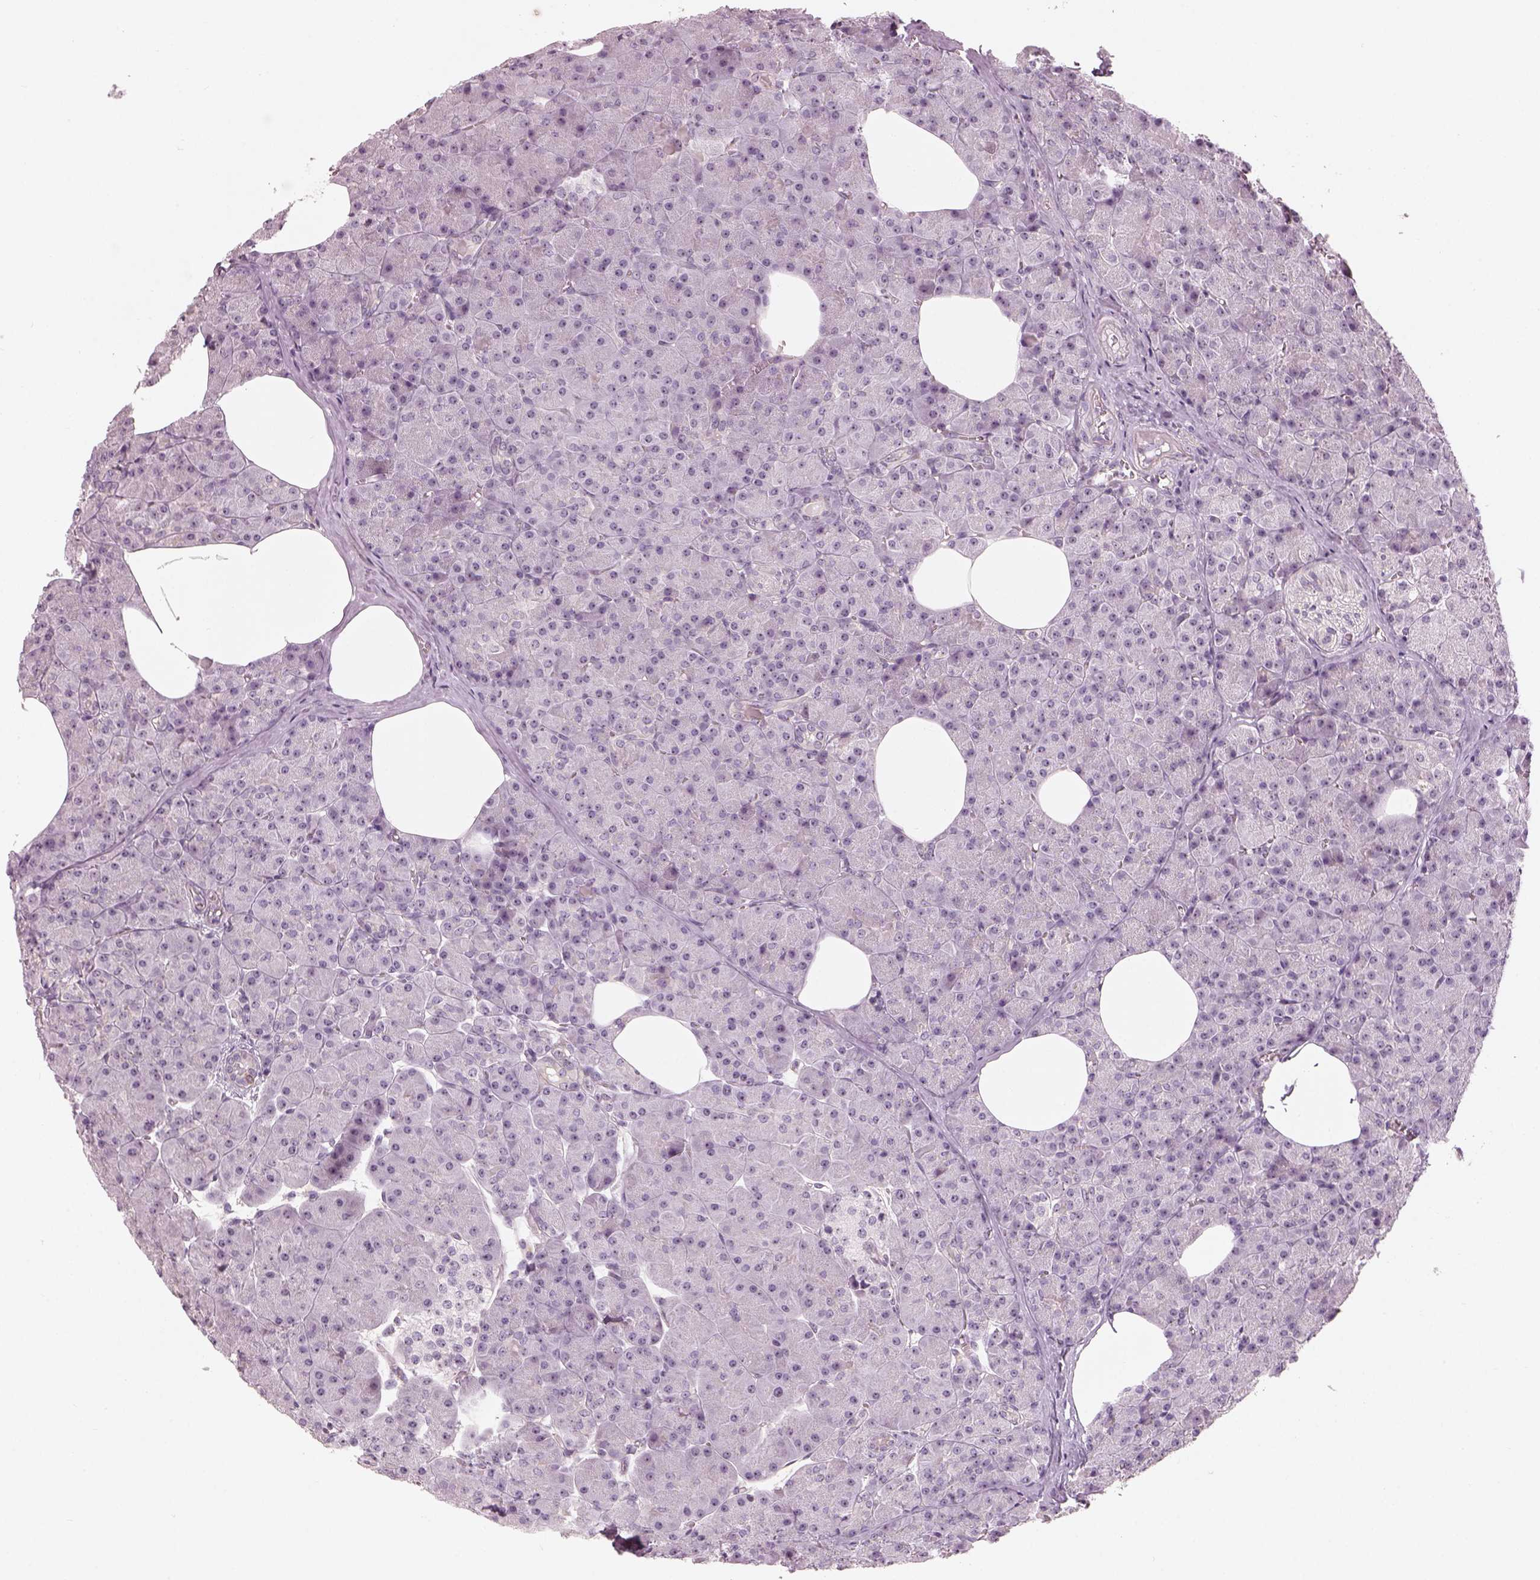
{"staining": {"intensity": "negative", "quantity": "none", "location": "none"}, "tissue": "pancreas", "cell_type": "Exocrine glandular cells", "image_type": "normal", "snomed": [{"axis": "morphology", "description": "Normal tissue, NOS"}, {"axis": "topography", "description": "Pancreas"}], "caption": "Exocrine glandular cells show no significant protein expression in benign pancreas. The staining was performed using DAB (3,3'-diaminobenzidine) to visualize the protein expression in brown, while the nuclei were stained in blue with hematoxylin (Magnification: 20x).", "gene": "CDS1", "patient": {"sex": "female", "age": 45}}